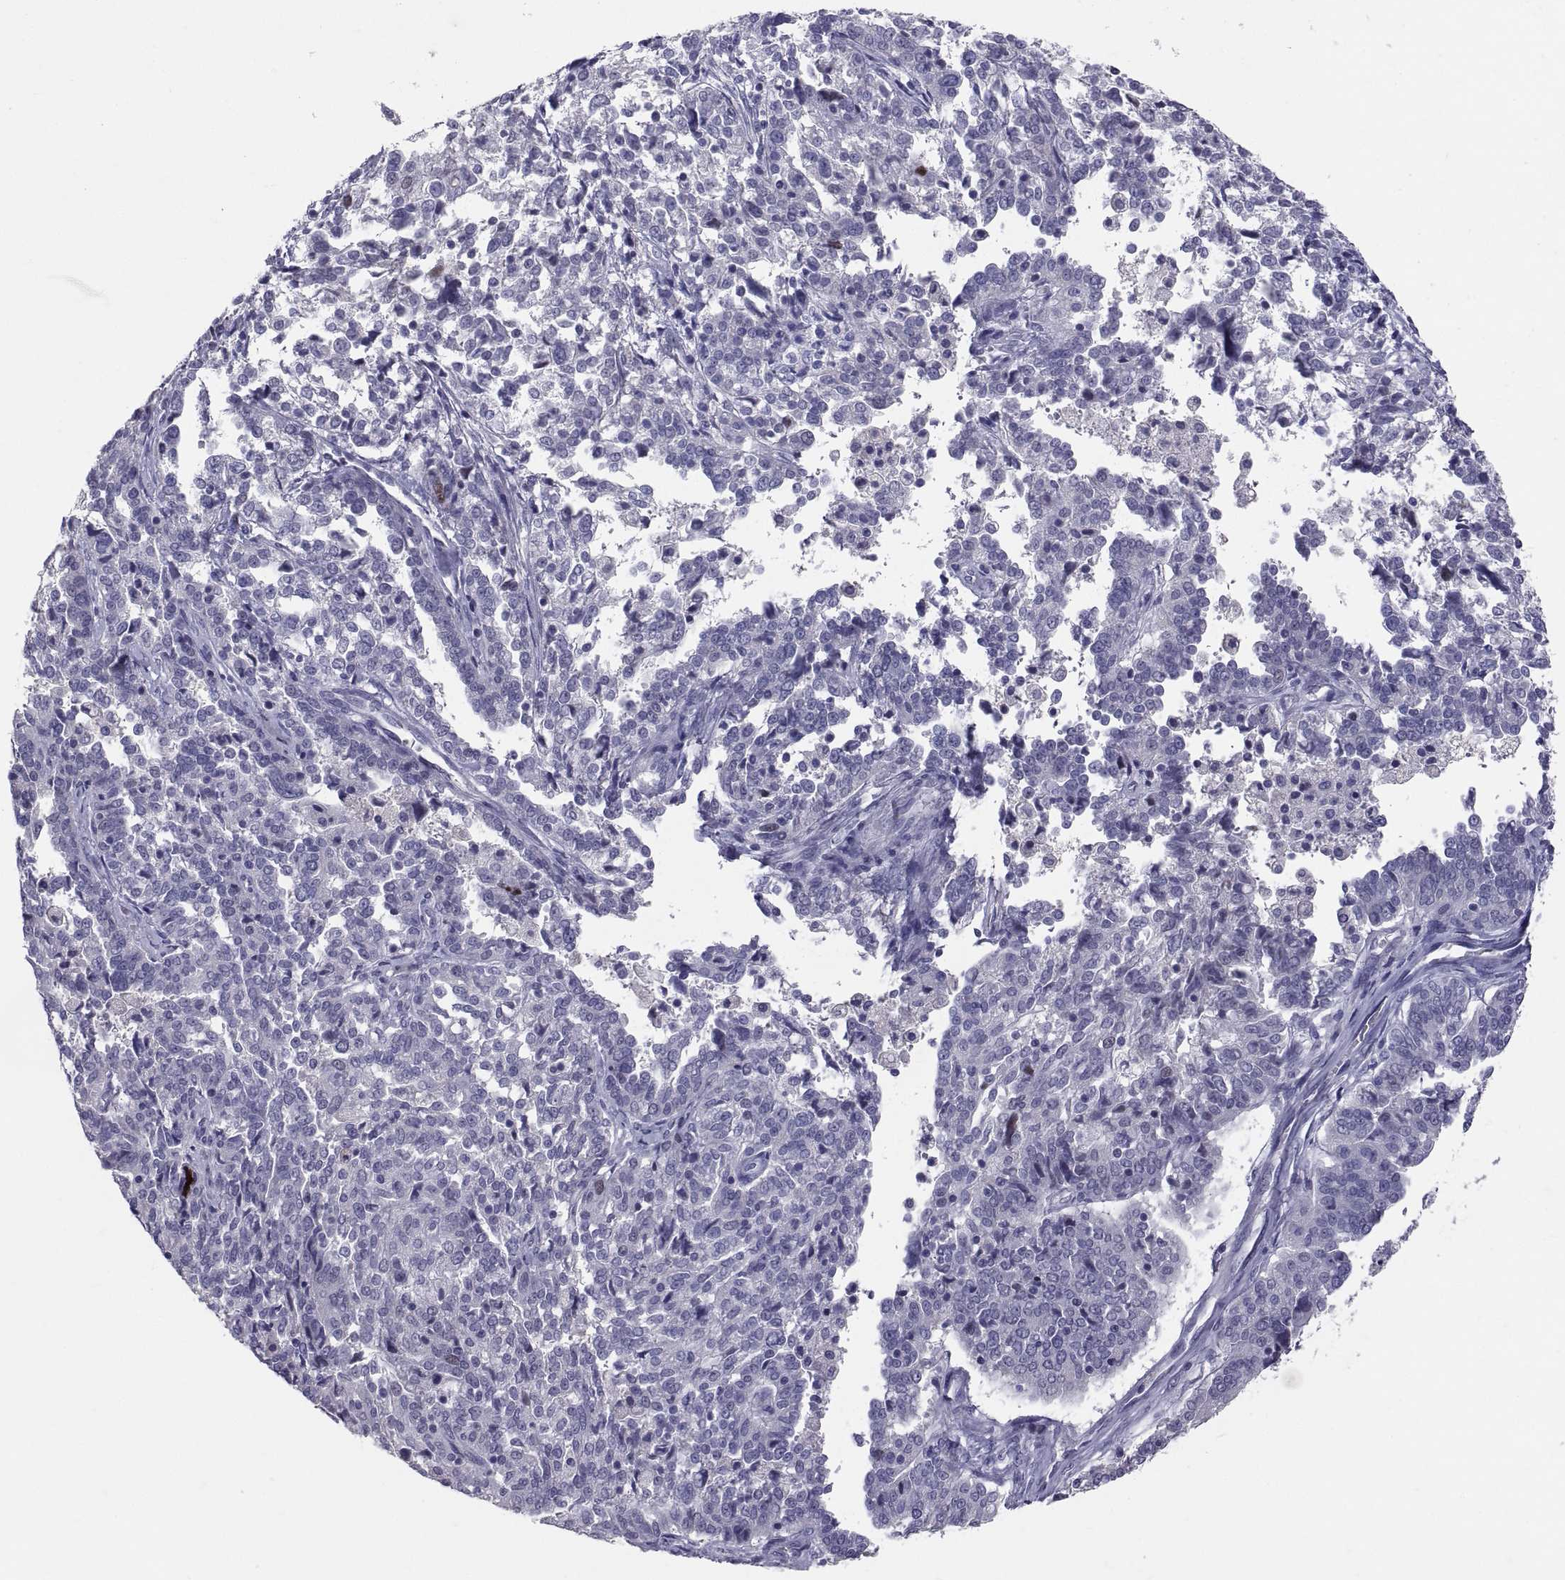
{"staining": {"intensity": "negative", "quantity": "none", "location": "none"}, "tissue": "ovarian cancer", "cell_type": "Tumor cells", "image_type": "cancer", "snomed": [{"axis": "morphology", "description": "Cystadenocarcinoma, serous, NOS"}, {"axis": "topography", "description": "Ovary"}], "caption": "Protein analysis of ovarian cancer reveals no significant positivity in tumor cells.", "gene": "PTN", "patient": {"sex": "female", "age": 67}}